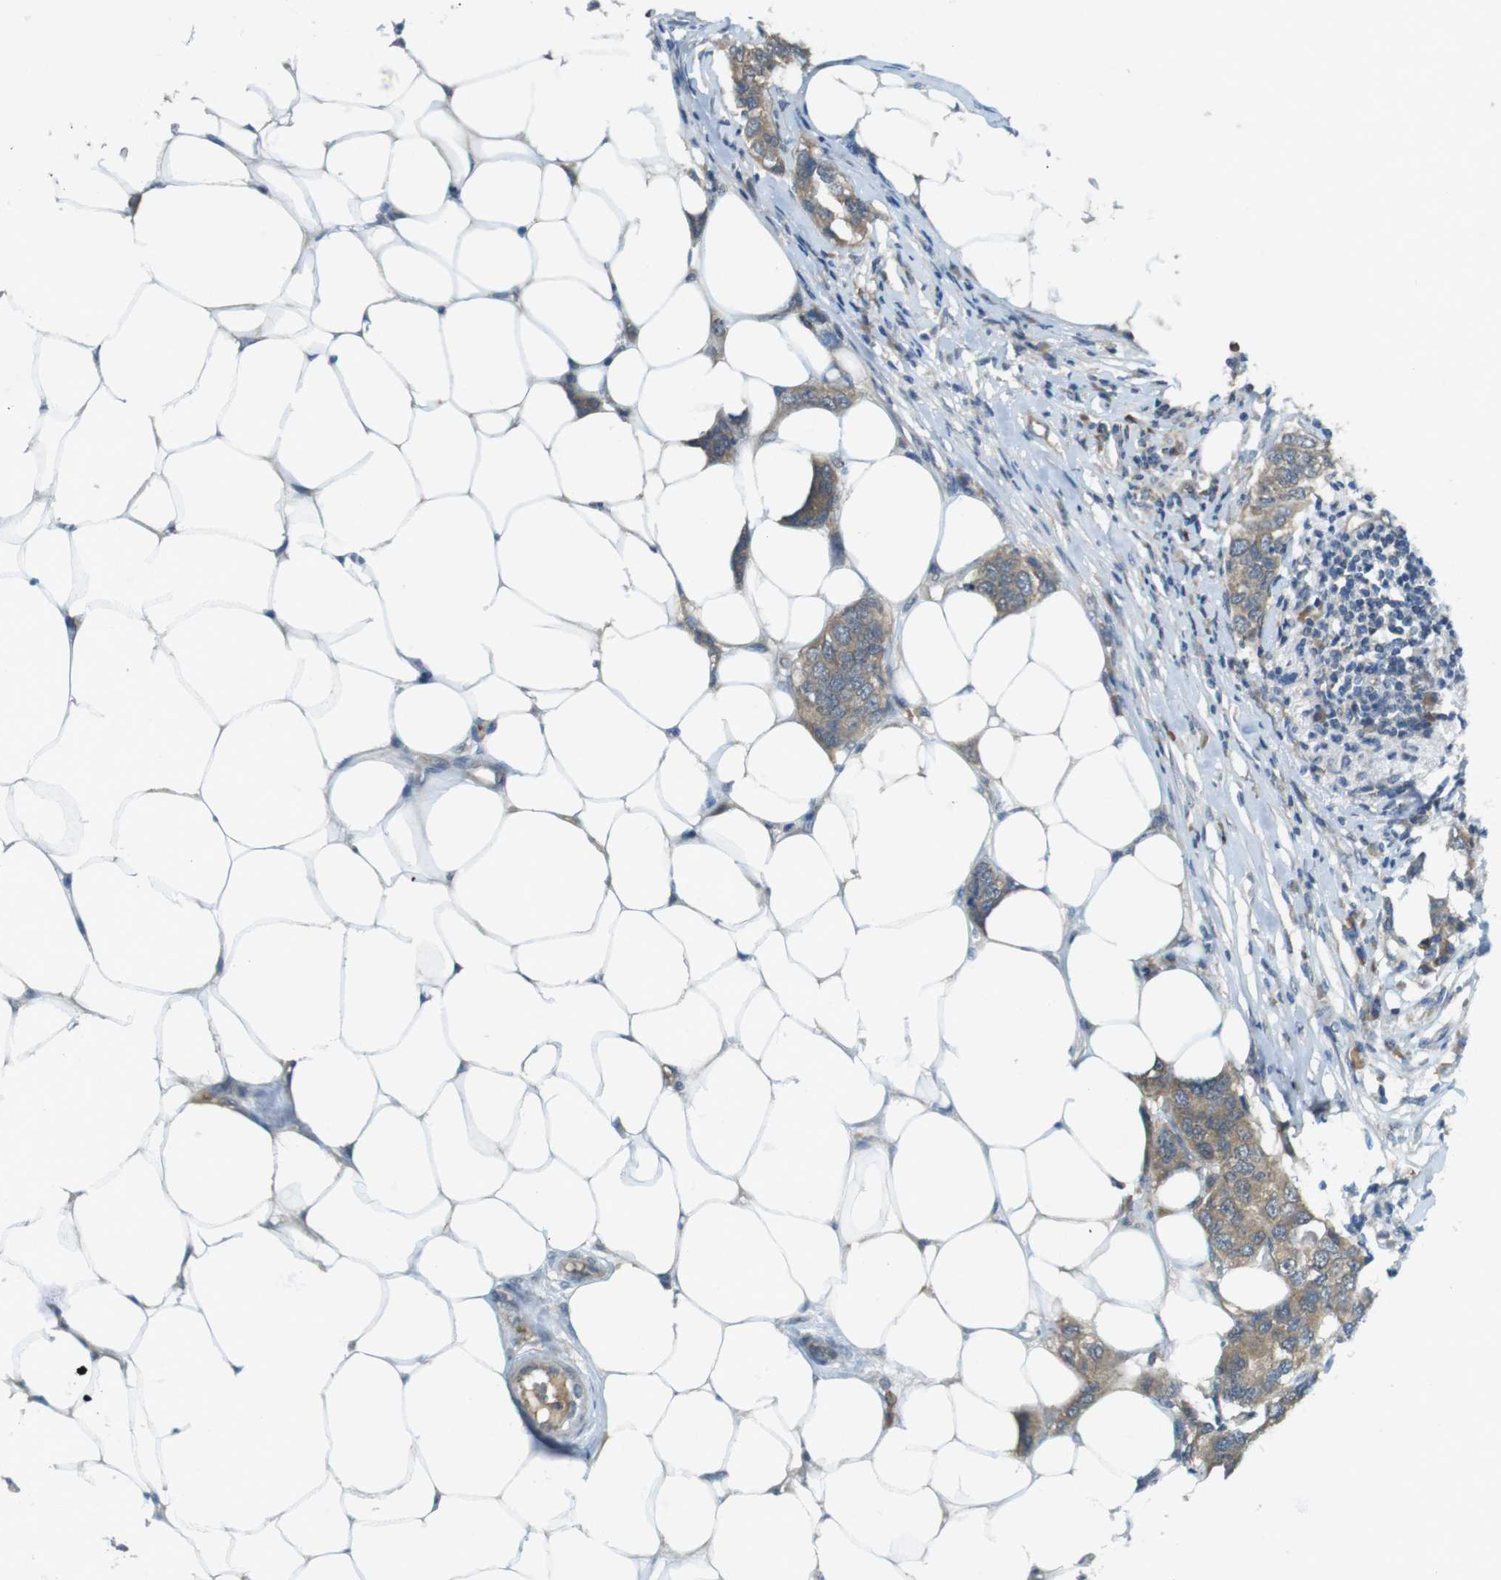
{"staining": {"intensity": "weak", "quantity": ">75%", "location": "cytoplasmic/membranous"}, "tissue": "breast cancer", "cell_type": "Tumor cells", "image_type": "cancer", "snomed": [{"axis": "morphology", "description": "Duct carcinoma"}, {"axis": "topography", "description": "Breast"}], "caption": "Immunohistochemistry micrograph of human infiltrating ductal carcinoma (breast) stained for a protein (brown), which exhibits low levels of weak cytoplasmic/membranous expression in about >75% of tumor cells.", "gene": "SUGT1", "patient": {"sex": "female", "age": 50}}